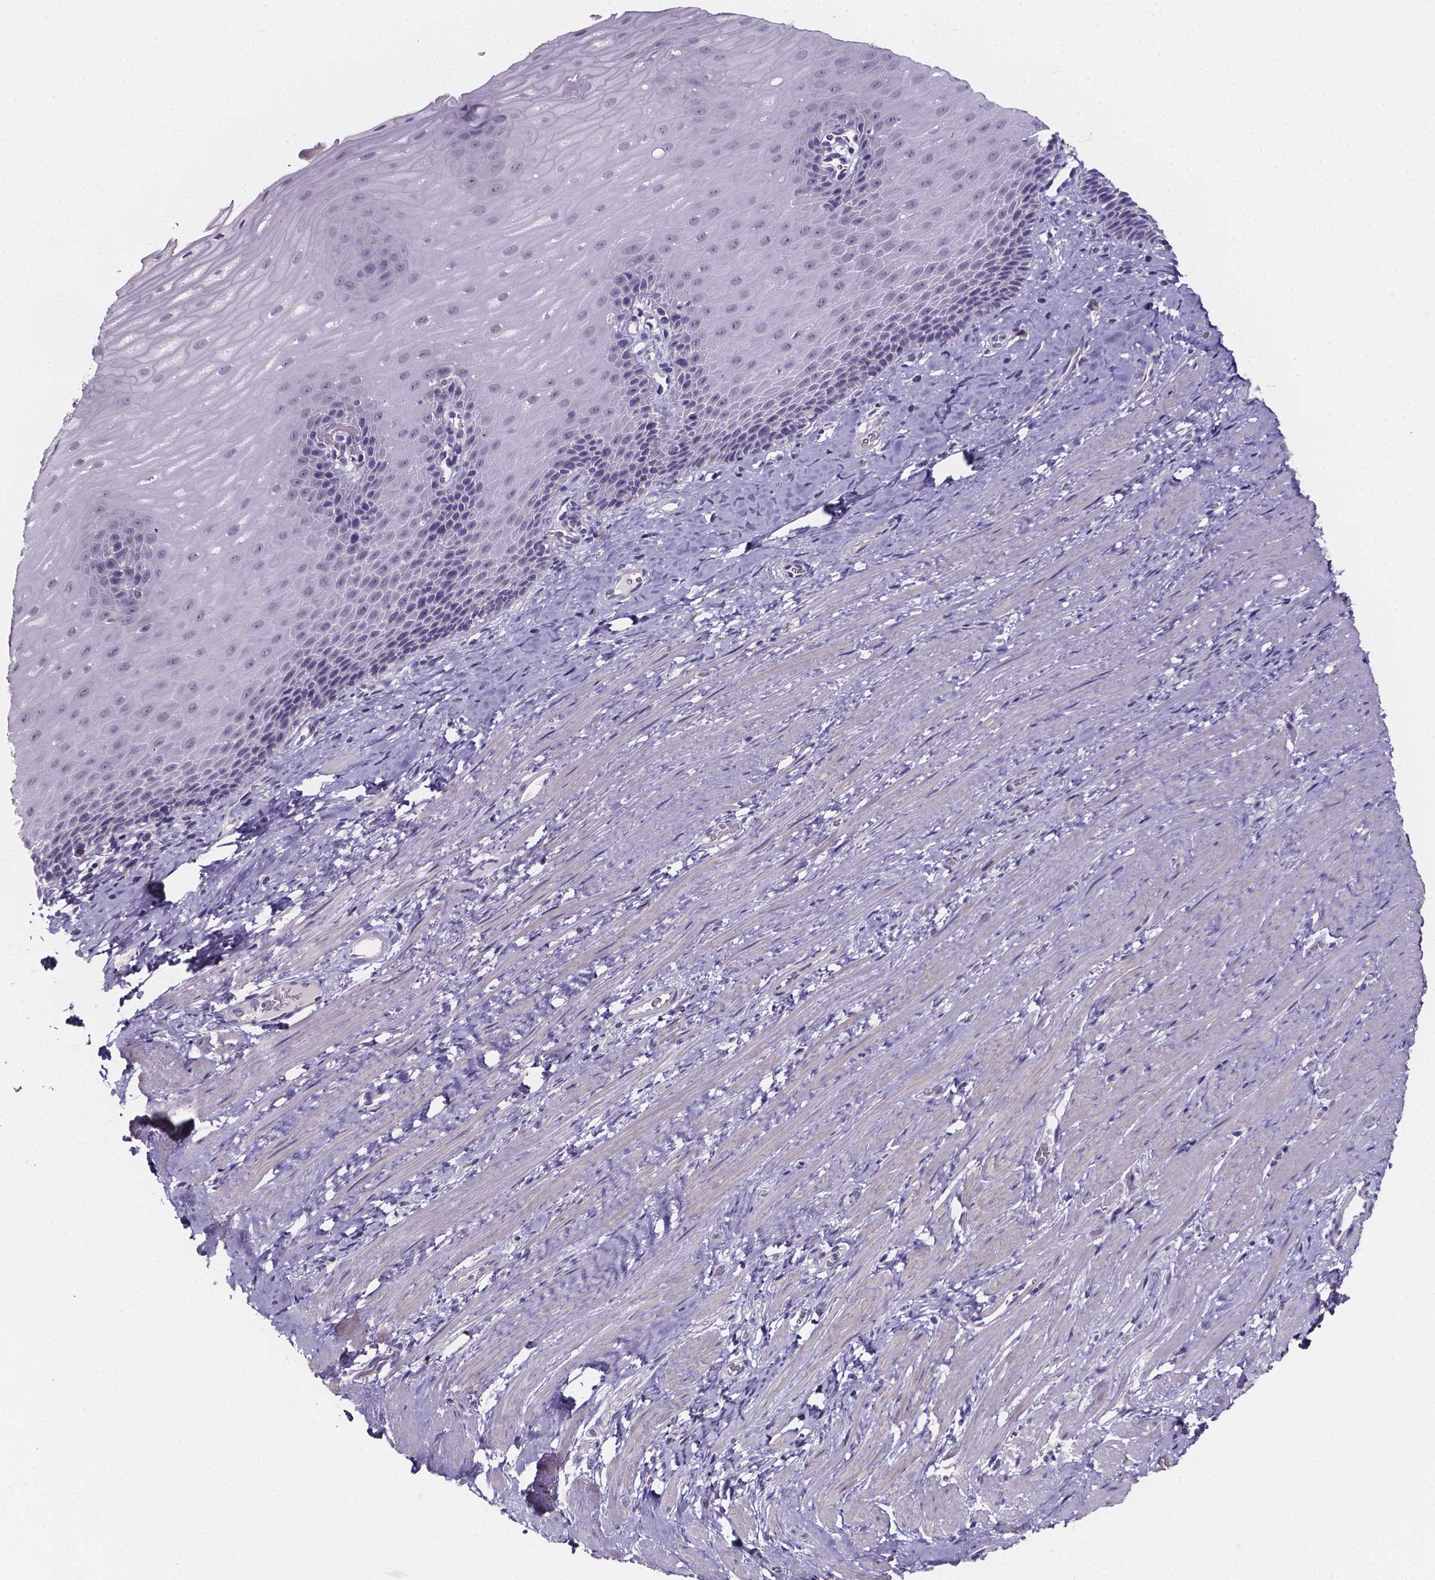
{"staining": {"intensity": "negative", "quantity": "none", "location": "none"}, "tissue": "esophagus", "cell_type": "Squamous epithelial cells", "image_type": "normal", "snomed": [{"axis": "morphology", "description": "Normal tissue, NOS"}, {"axis": "topography", "description": "Esophagus"}], "caption": "A histopathology image of human esophagus is negative for staining in squamous epithelial cells. (DAB IHC, high magnification).", "gene": "SPOCD1", "patient": {"sex": "male", "age": 64}}